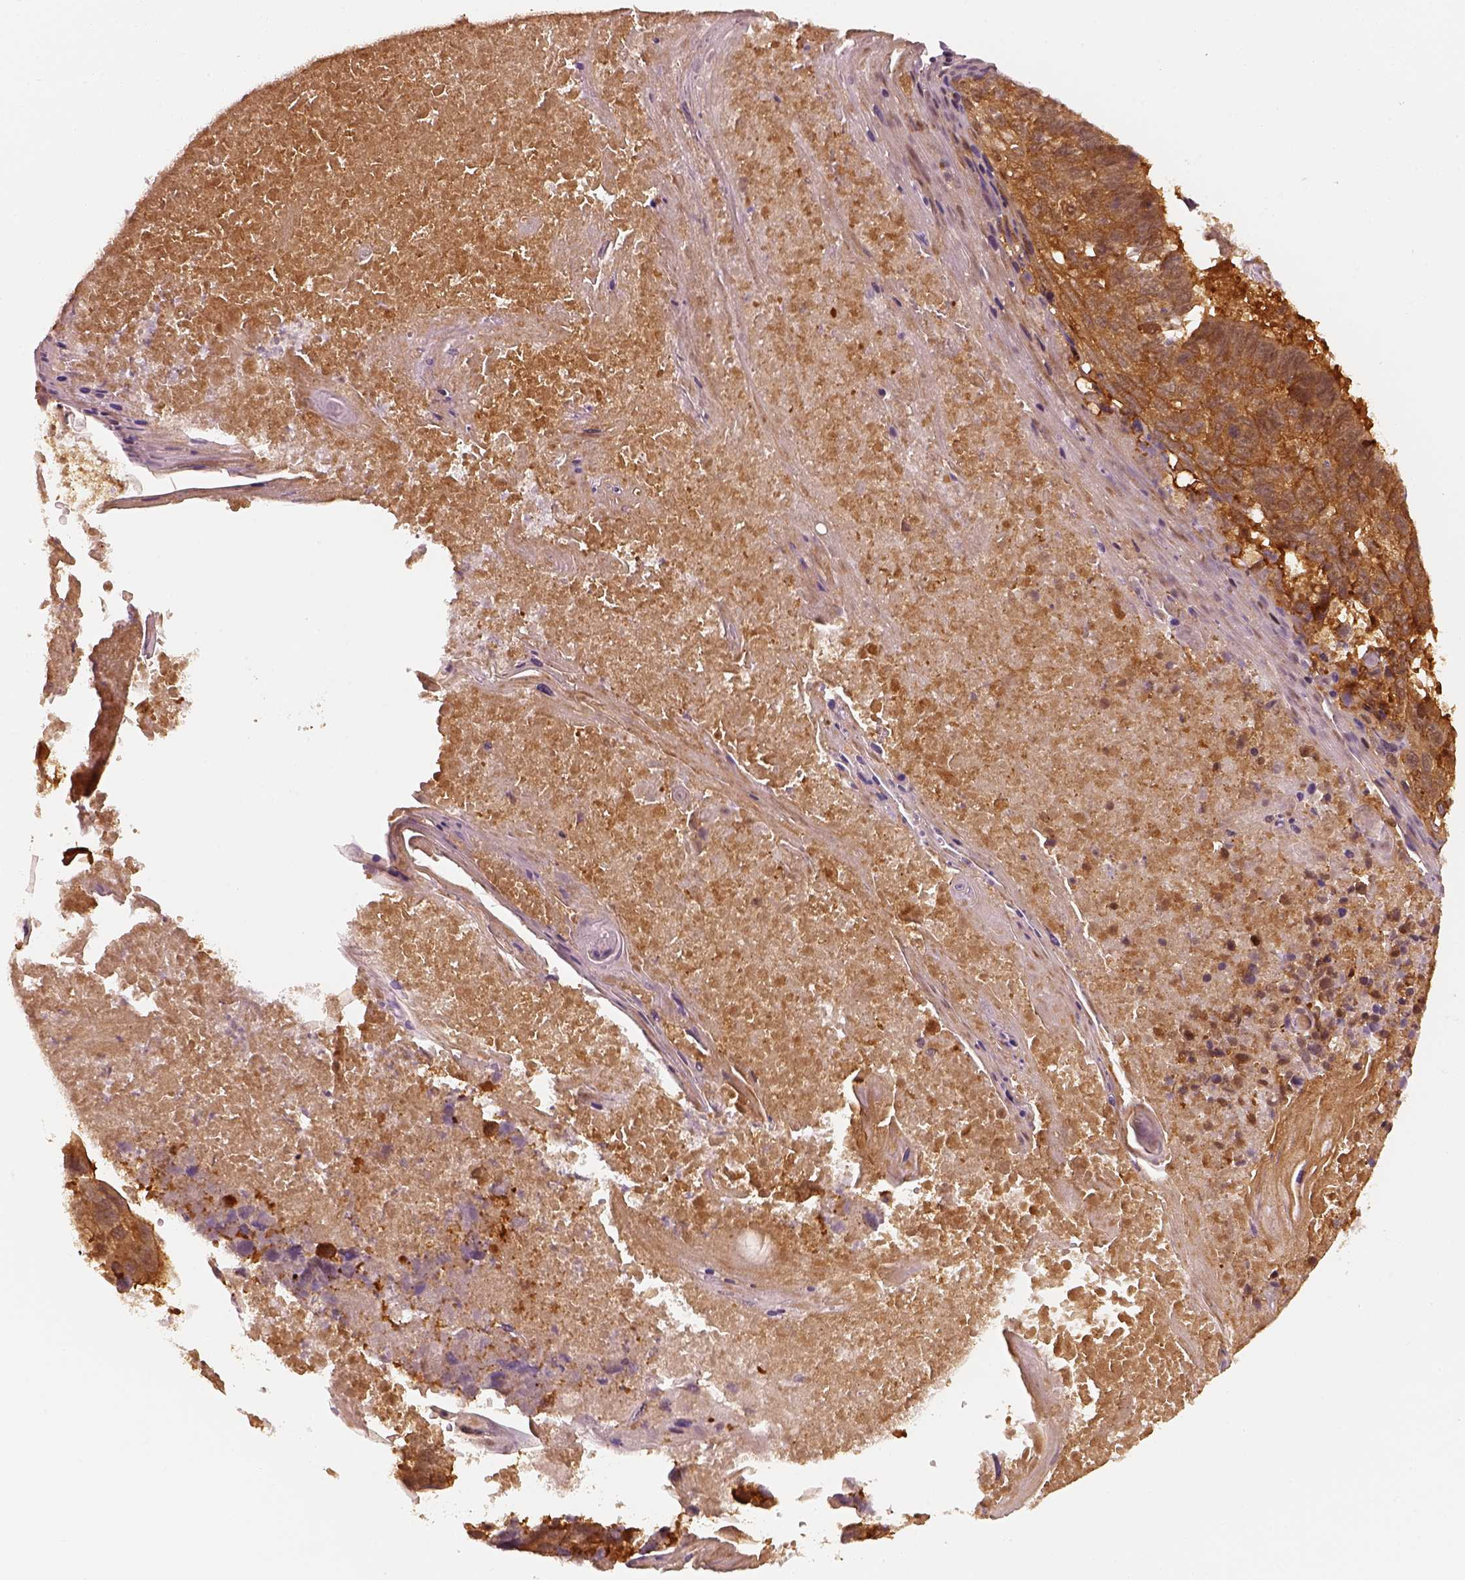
{"staining": {"intensity": "strong", "quantity": ">75%", "location": "cytoplasmic/membranous"}, "tissue": "lung cancer", "cell_type": "Tumor cells", "image_type": "cancer", "snomed": [{"axis": "morphology", "description": "Squamous cell carcinoma, NOS"}, {"axis": "topography", "description": "Lung"}], "caption": "Lung squamous cell carcinoma stained for a protein (brown) shows strong cytoplasmic/membranous positive positivity in approximately >75% of tumor cells.", "gene": "FSCN1", "patient": {"sex": "male", "age": 73}}